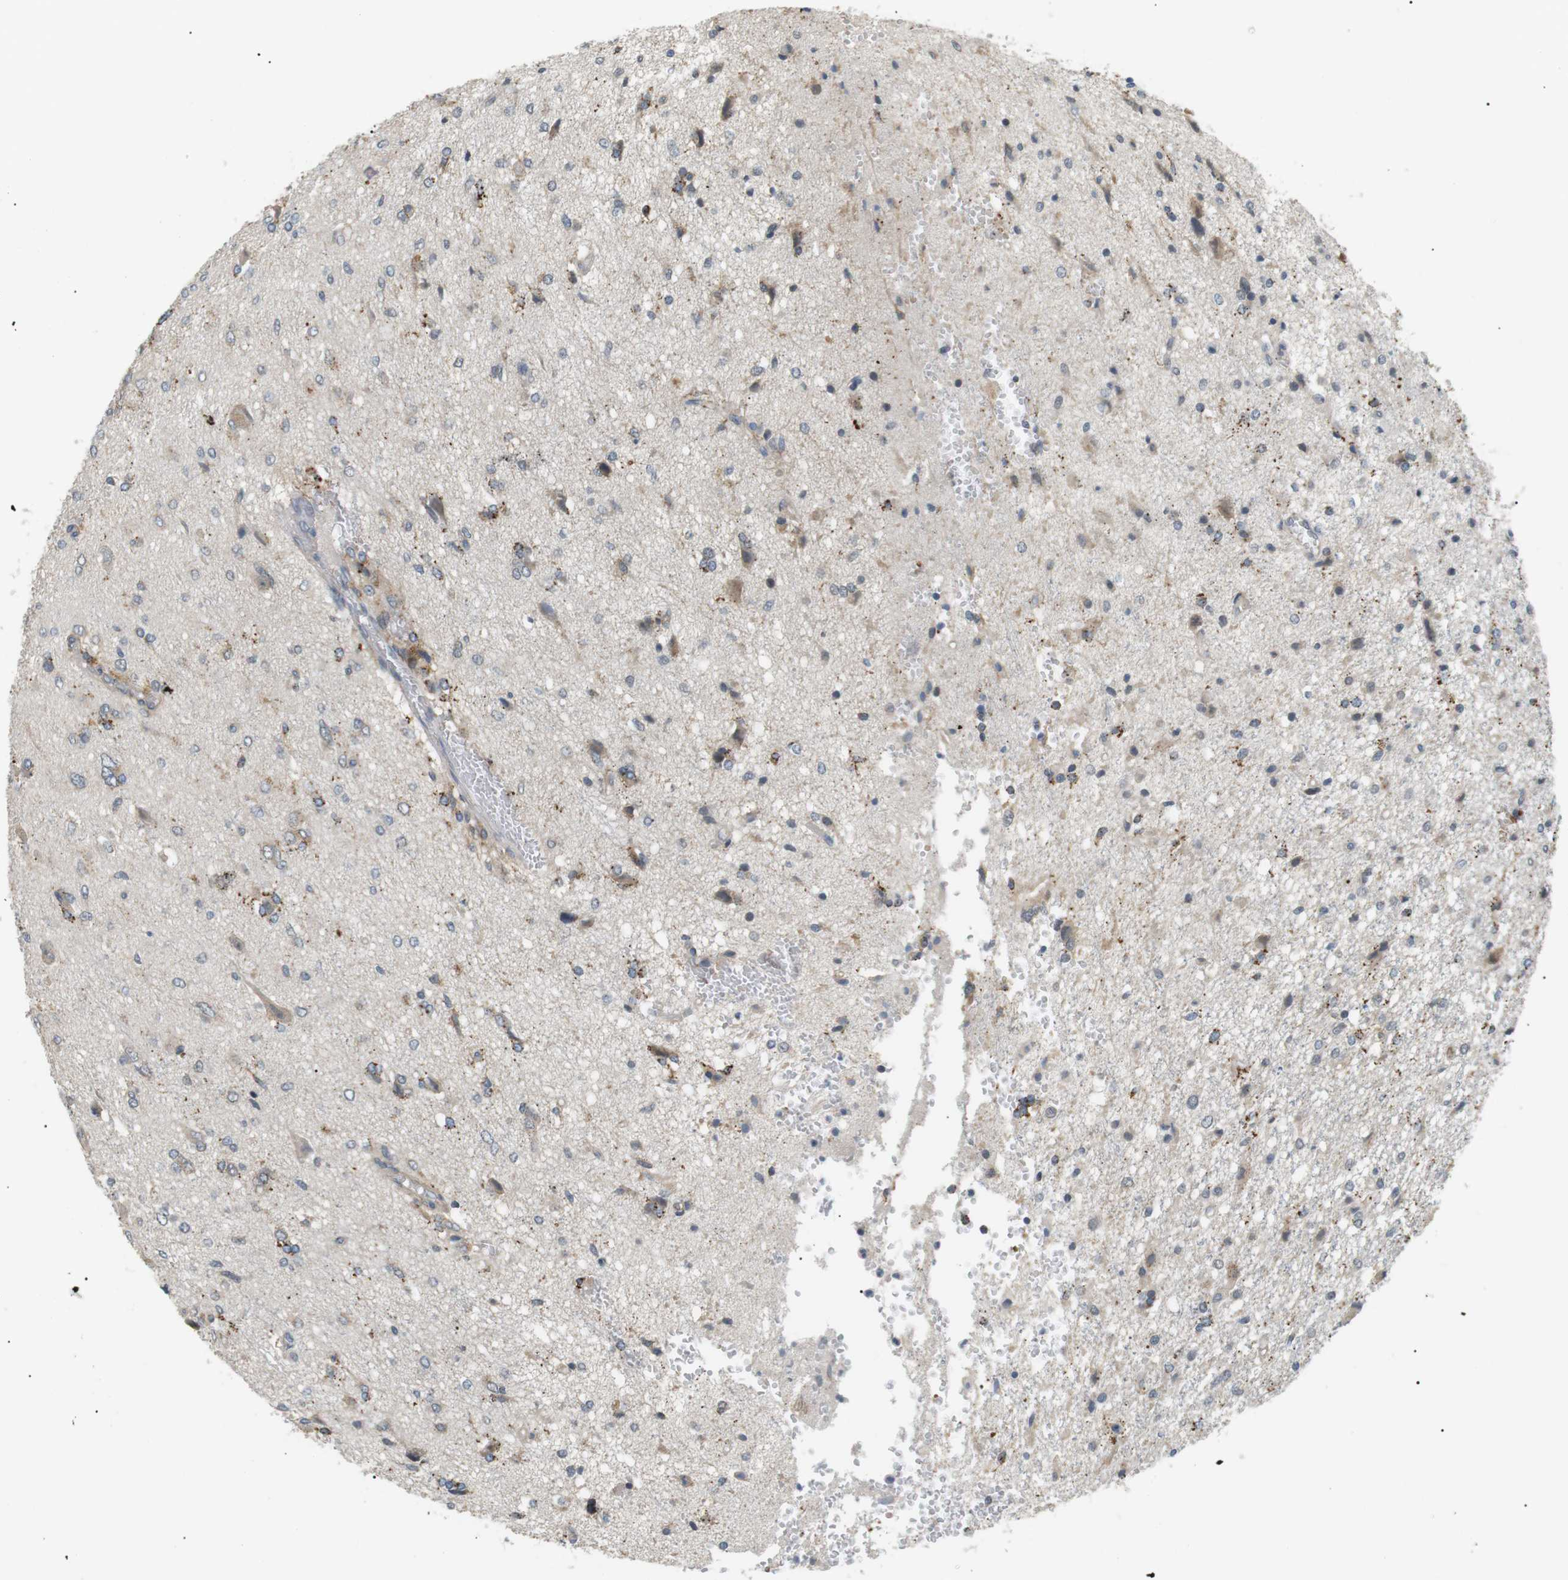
{"staining": {"intensity": "moderate", "quantity": "25%-75%", "location": "cytoplasmic/membranous"}, "tissue": "glioma", "cell_type": "Tumor cells", "image_type": "cancer", "snomed": [{"axis": "morphology", "description": "Glioma, malignant, High grade"}, {"axis": "topography", "description": "Brain"}], "caption": "The photomicrograph displays immunohistochemical staining of malignant glioma (high-grade). There is moderate cytoplasmic/membranous expression is seen in approximately 25%-75% of tumor cells.", "gene": "B4GALNT2", "patient": {"sex": "female", "age": 59}}